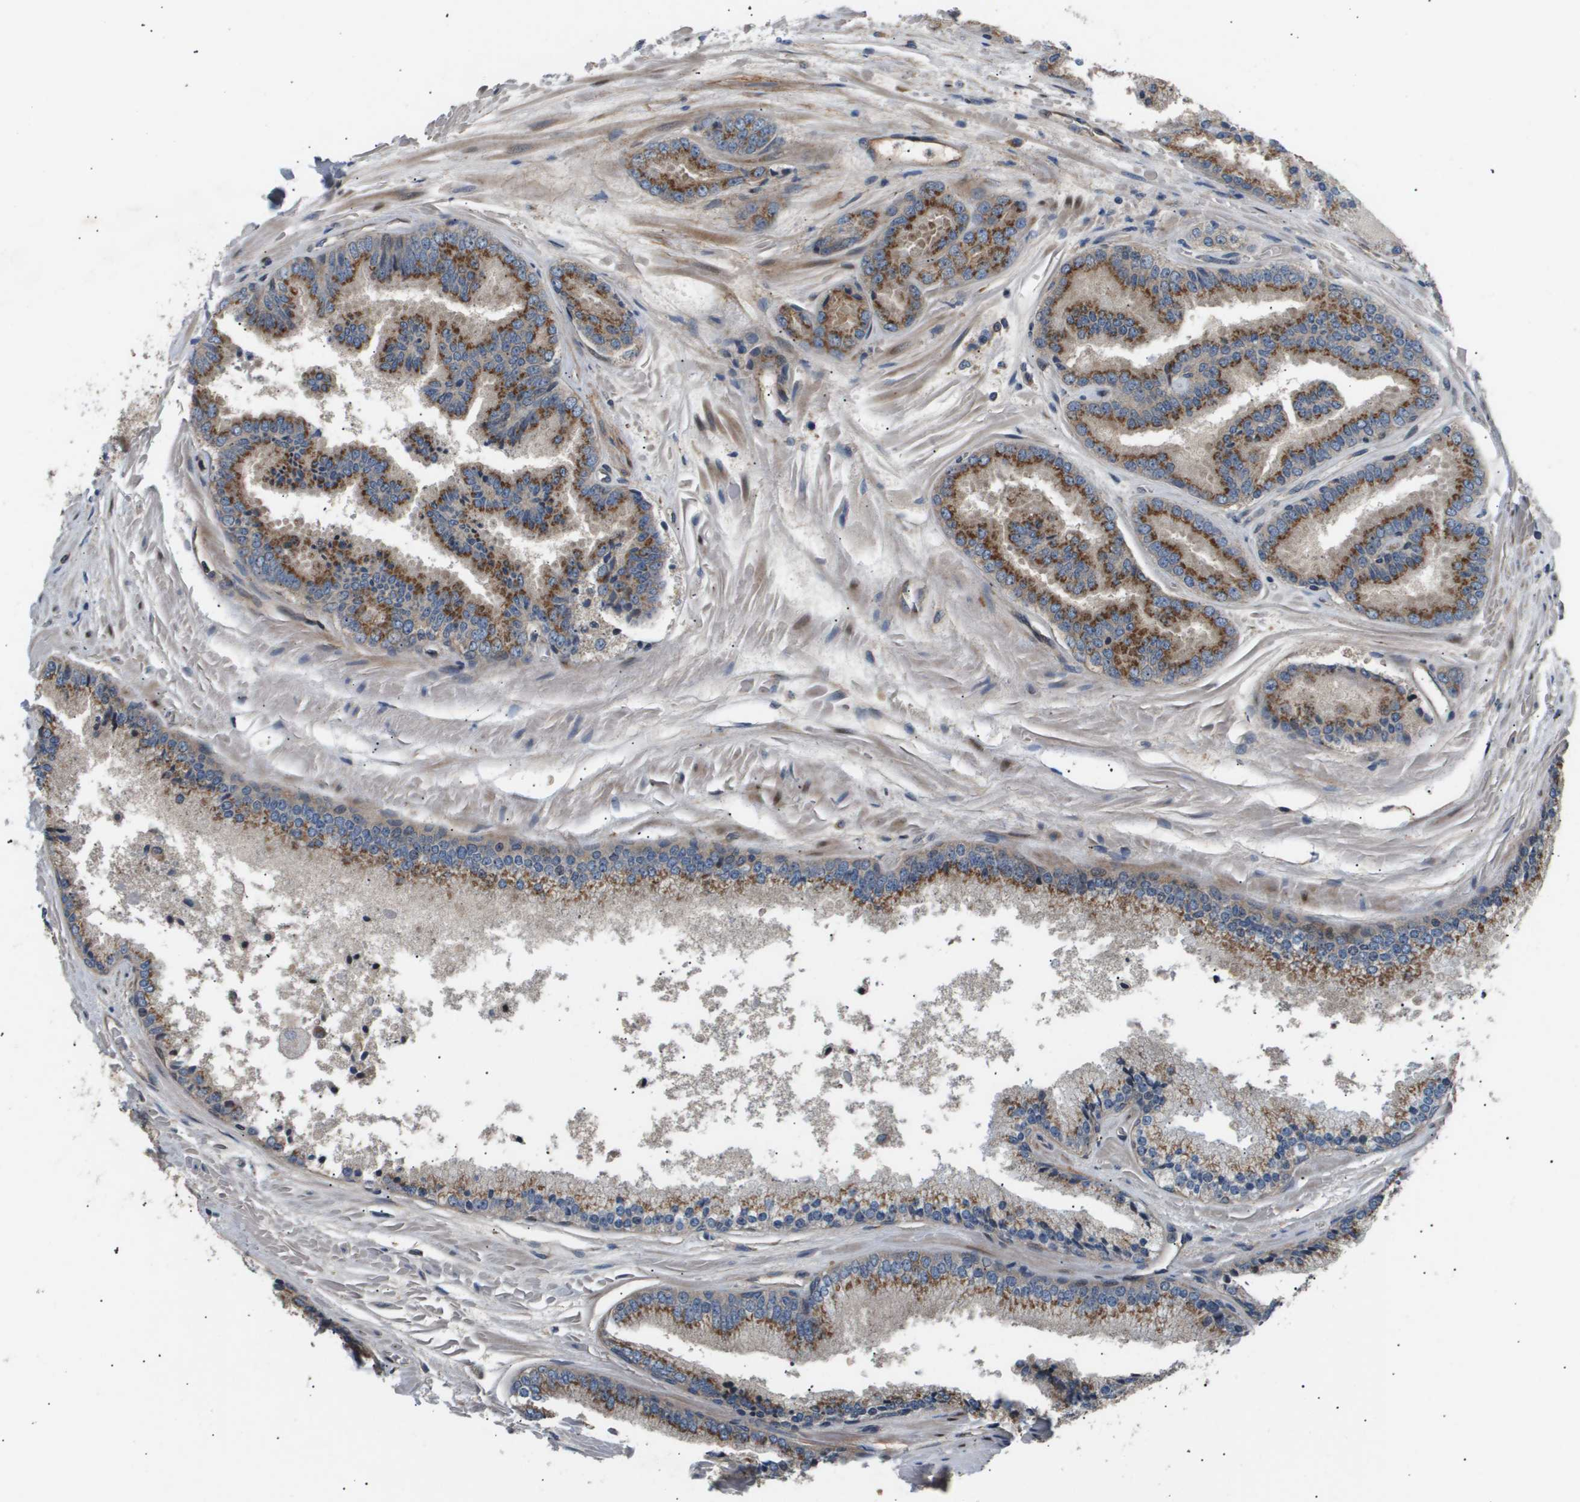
{"staining": {"intensity": "moderate", "quantity": ">75%", "location": "cytoplasmic/membranous"}, "tissue": "prostate cancer", "cell_type": "Tumor cells", "image_type": "cancer", "snomed": [{"axis": "morphology", "description": "Adenocarcinoma, High grade"}, {"axis": "topography", "description": "Prostate"}], "caption": "Moderate cytoplasmic/membranous staining for a protein is appreciated in about >75% of tumor cells of prostate adenocarcinoma (high-grade) using immunohistochemistry.", "gene": "LYSMD3", "patient": {"sex": "male", "age": 65}}